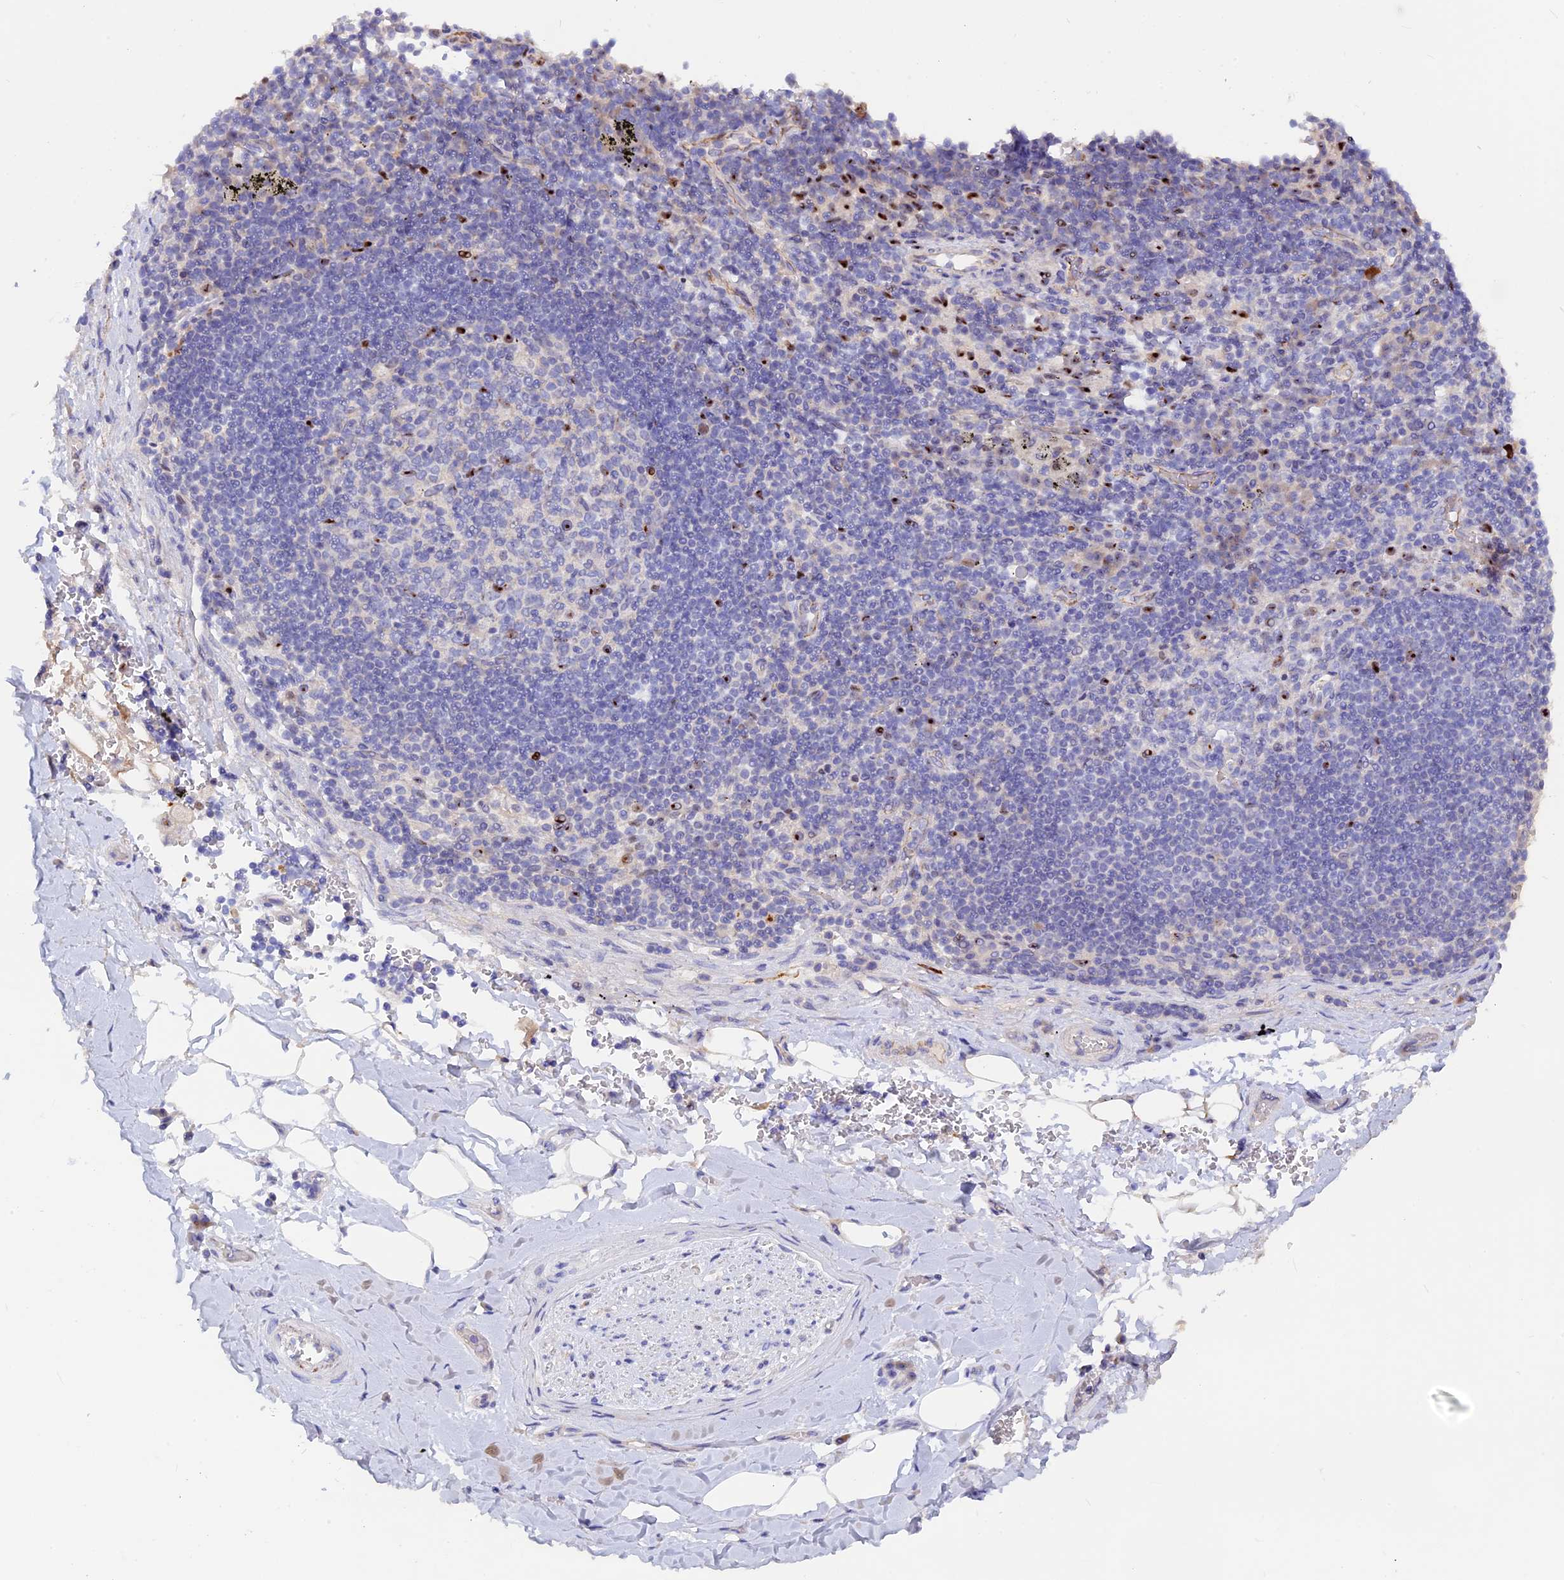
{"staining": {"intensity": "negative", "quantity": "none", "location": "none"}, "tissue": "adipose tissue", "cell_type": "Adipocytes", "image_type": "normal", "snomed": [{"axis": "morphology", "description": "Normal tissue, NOS"}, {"axis": "topography", "description": "Lymph node"}, {"axis": "topography", "description": "Cartilage tissue"}, {"axis": "topography", "description": "Bronchus"}], "caption": "An IHC image of benign adipose tissue is shown. There is no staining in adipocytes of adipose tissue. Nuclei are stained in blue.", "gene": "GK5", "patient": {"sex": "male", "age": 63}}